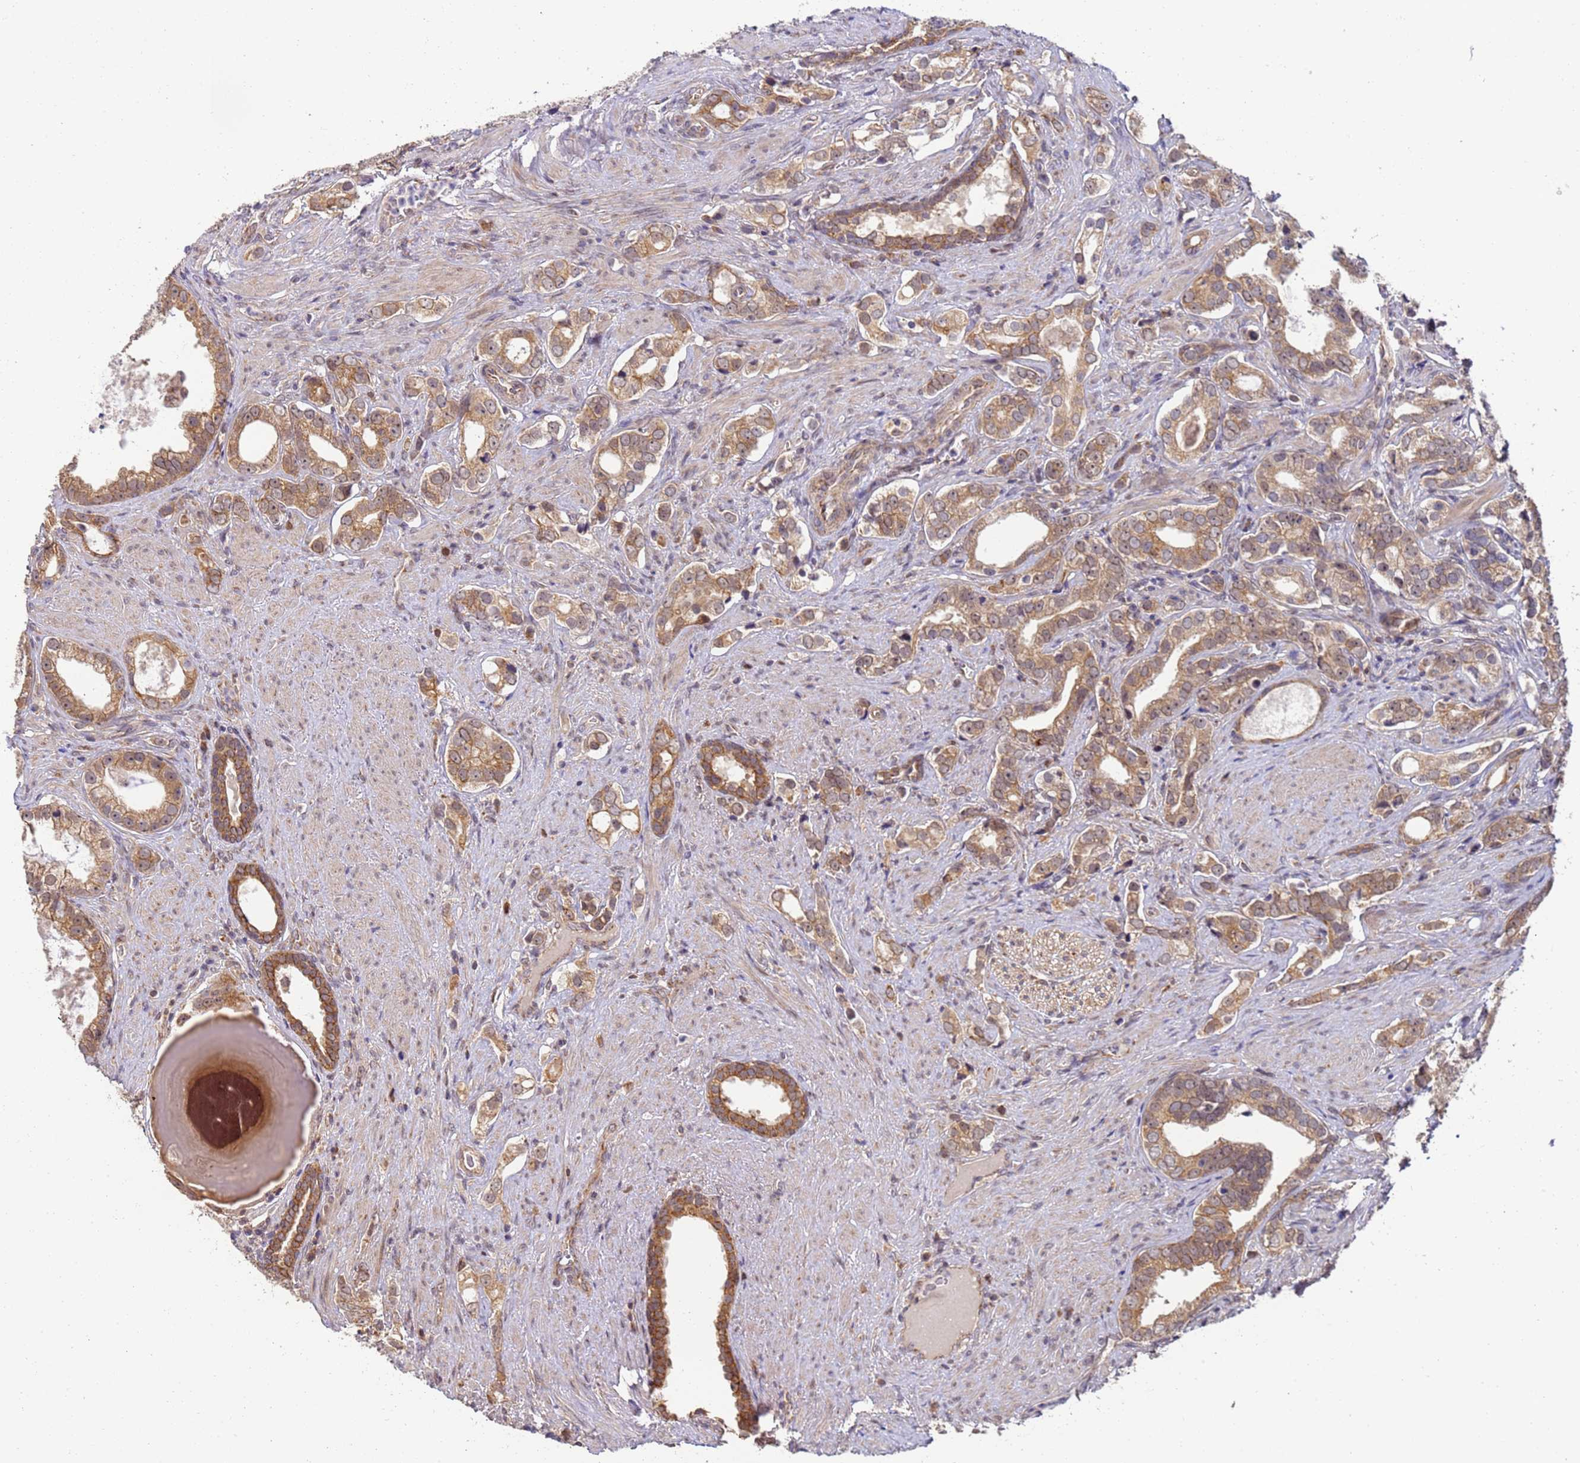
{"staining": {"intensity": "moderate", "quantity": ">75%", "location": "cytoplasmic/membranous,nuclear"}, "tissue": "prostate cancer", "cell_type": "Tumor cells", "image_type": "cancer", "snomed": [{"axis": "morphology", "description": "Adenocarcinoma, High grade"}, {"axis": "topography", "description": "Prostate"}], "caption": "Immunohistochemical staining of human prostate cancer exhibits moderate cytoplasmic/membranous and nuclear protein positivity in about >75% of tumor cells.", "gene": "RAPGEF3", "patient": {"sex": "male", "age": 67}}